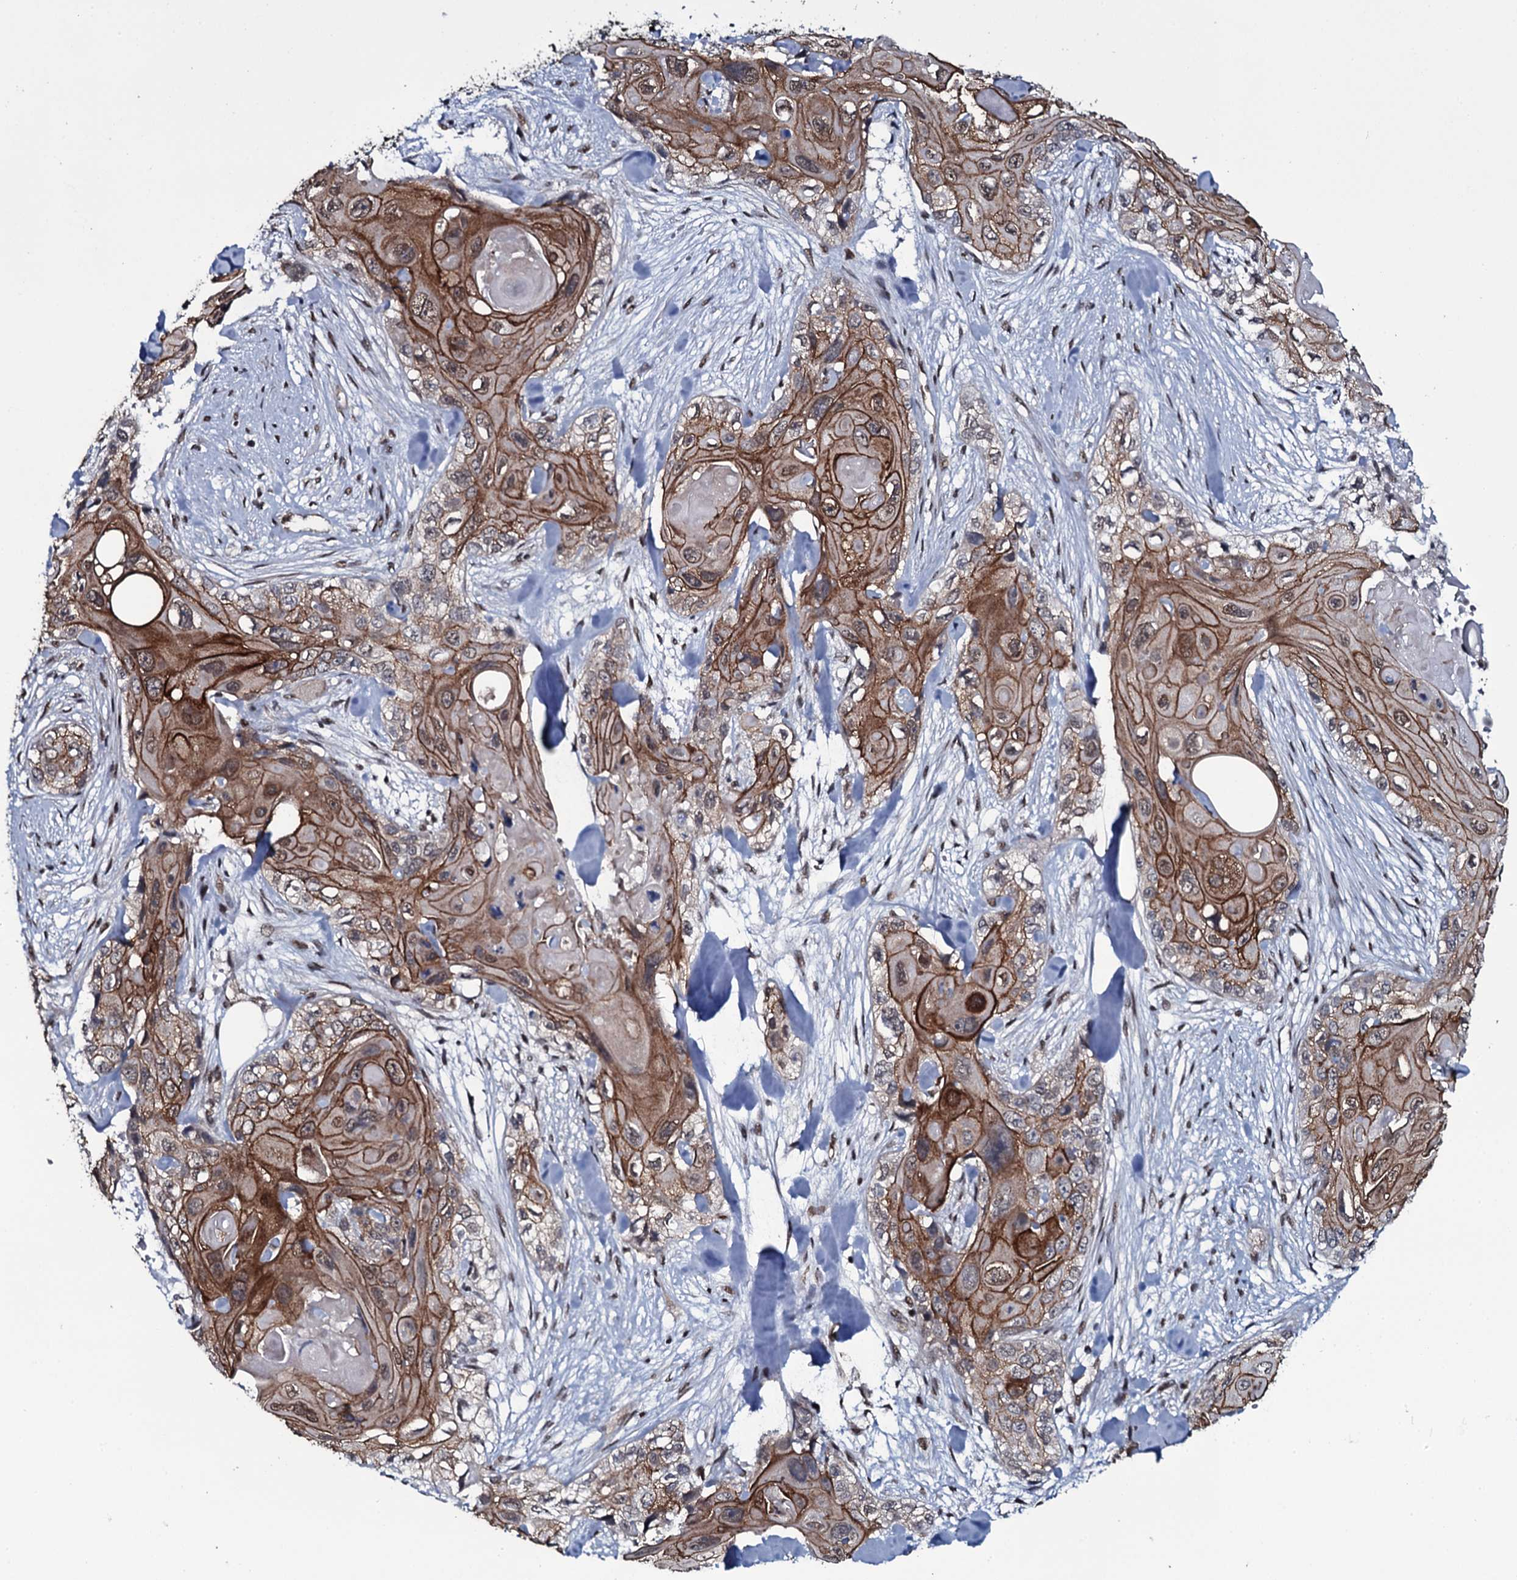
{"staining": {"intensity": "strong", "quantity": ">75%", "location": "cytoplasmic/membranous,nuclear"}, "tissue": "skin cancer", "cell_type": "Tumor cells", "image_type": "cancer", "snomed": [{"axis": "morphology", "description": "Normal tissue, NOS"}, {"axis": "morphology", "description": "Squamous cell carcinoma, NOS"}, {"axis": "topography", "description": "Skin"}], "caption": "Strong cytoplasmic/membranous and nuclear expression for a protein is seen in approximately >75% of tumor cells of skin squamous cell carcinoma using immunohistochemistry (IHC).", "gene": "SH2D4B", "patient": {"sex": "male", "age": 72}}